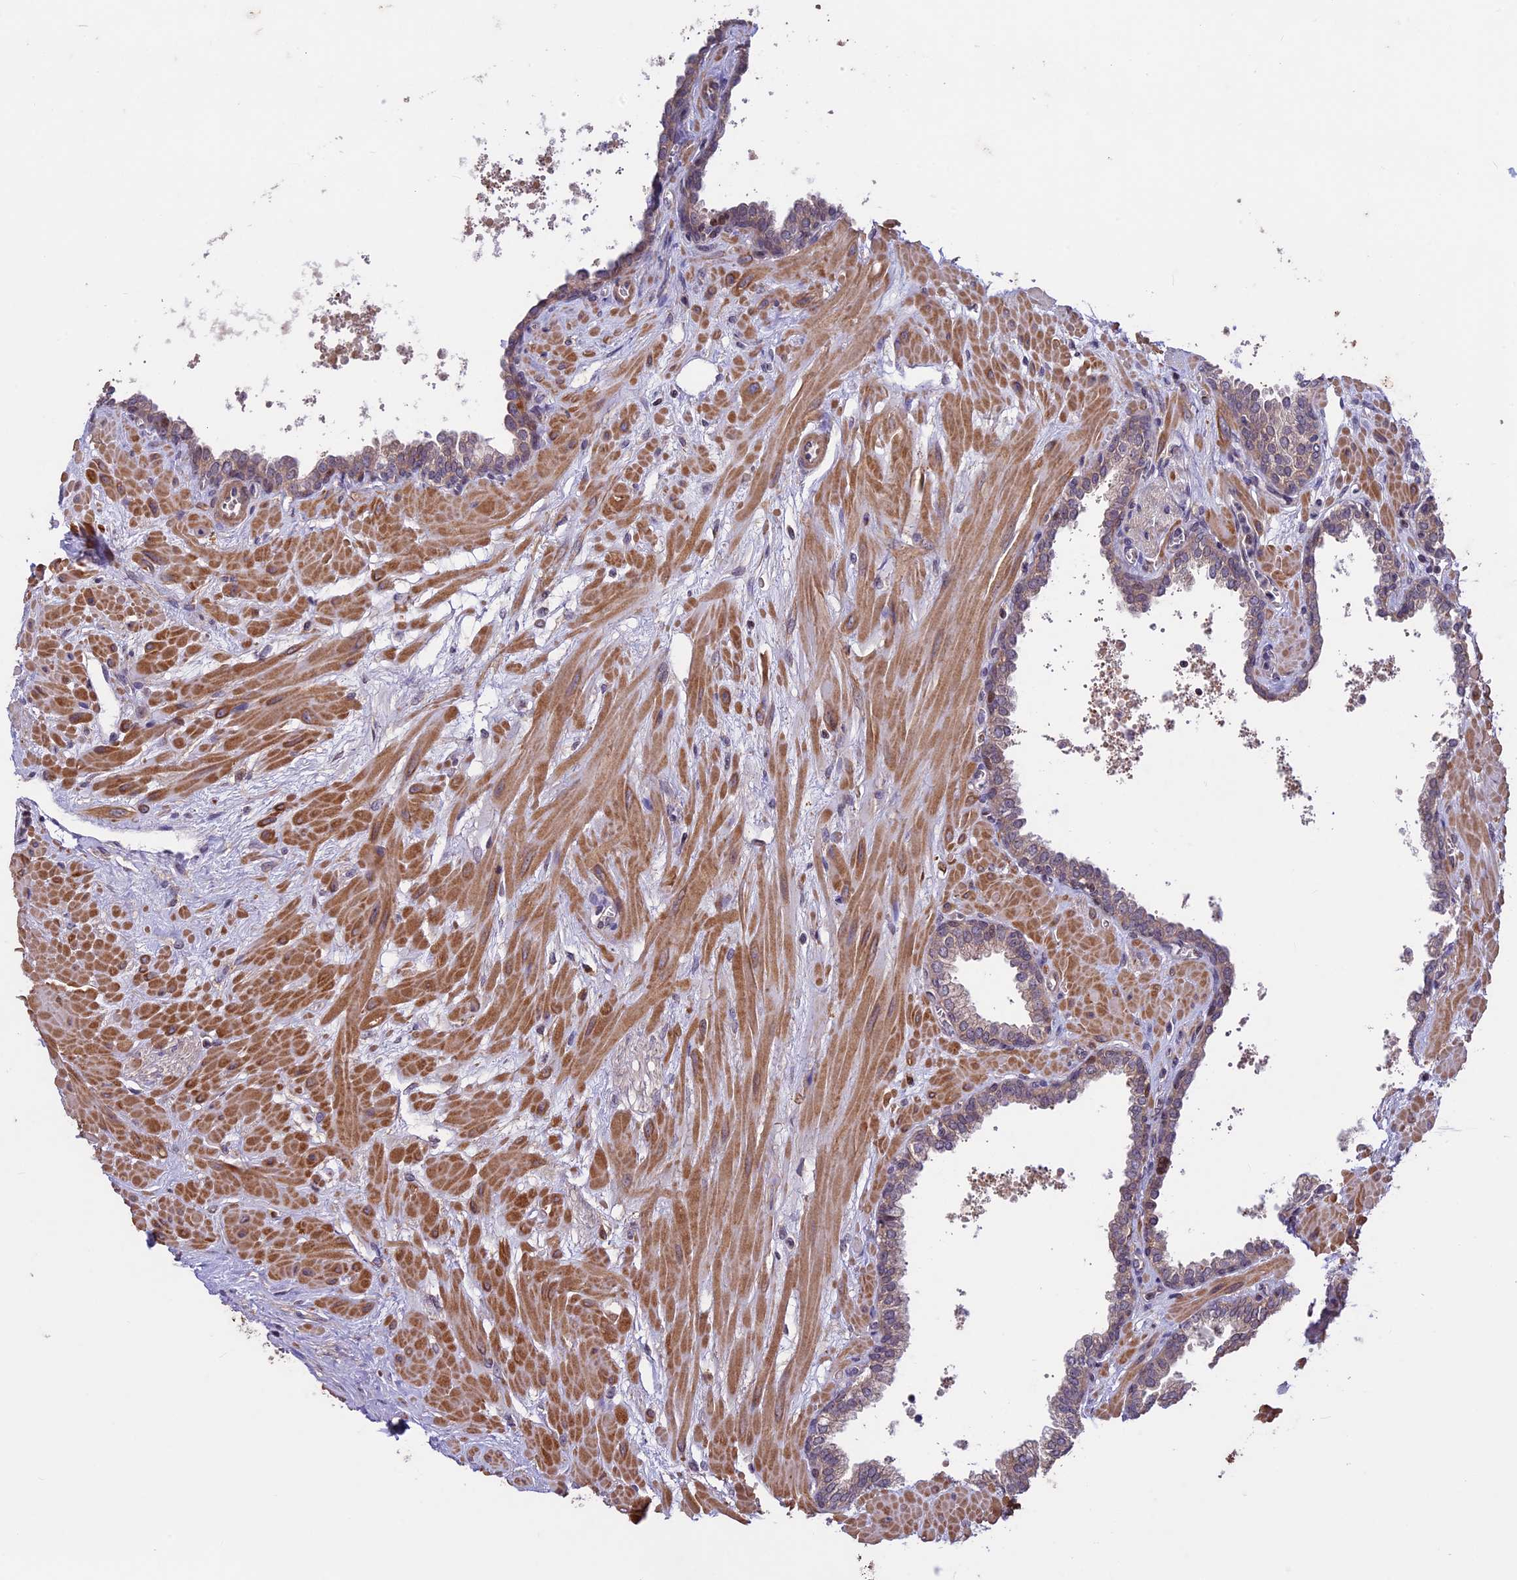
{"staining": {"intensity": "weak", "quantity": "25%-75%", "location": "cytoplasmic/membranous"}, "tissue": "prostate", "cell_type": "Glandular cells", "image_type": "normal", "snomed": [{"axis": "morphology", "description": "Normal tissue, NOS"}, {"axis": "topography", "description": "Prostate"}], "caption": "Immunohistochemistry (DAB) staining of benign human prostate demonstrates weak cytoplasmic/membranous protein staining in approximately 25%-75% of glandular cells.", "gene": "MAN2C1", "patient": {"sex": "male", "age": 60}}